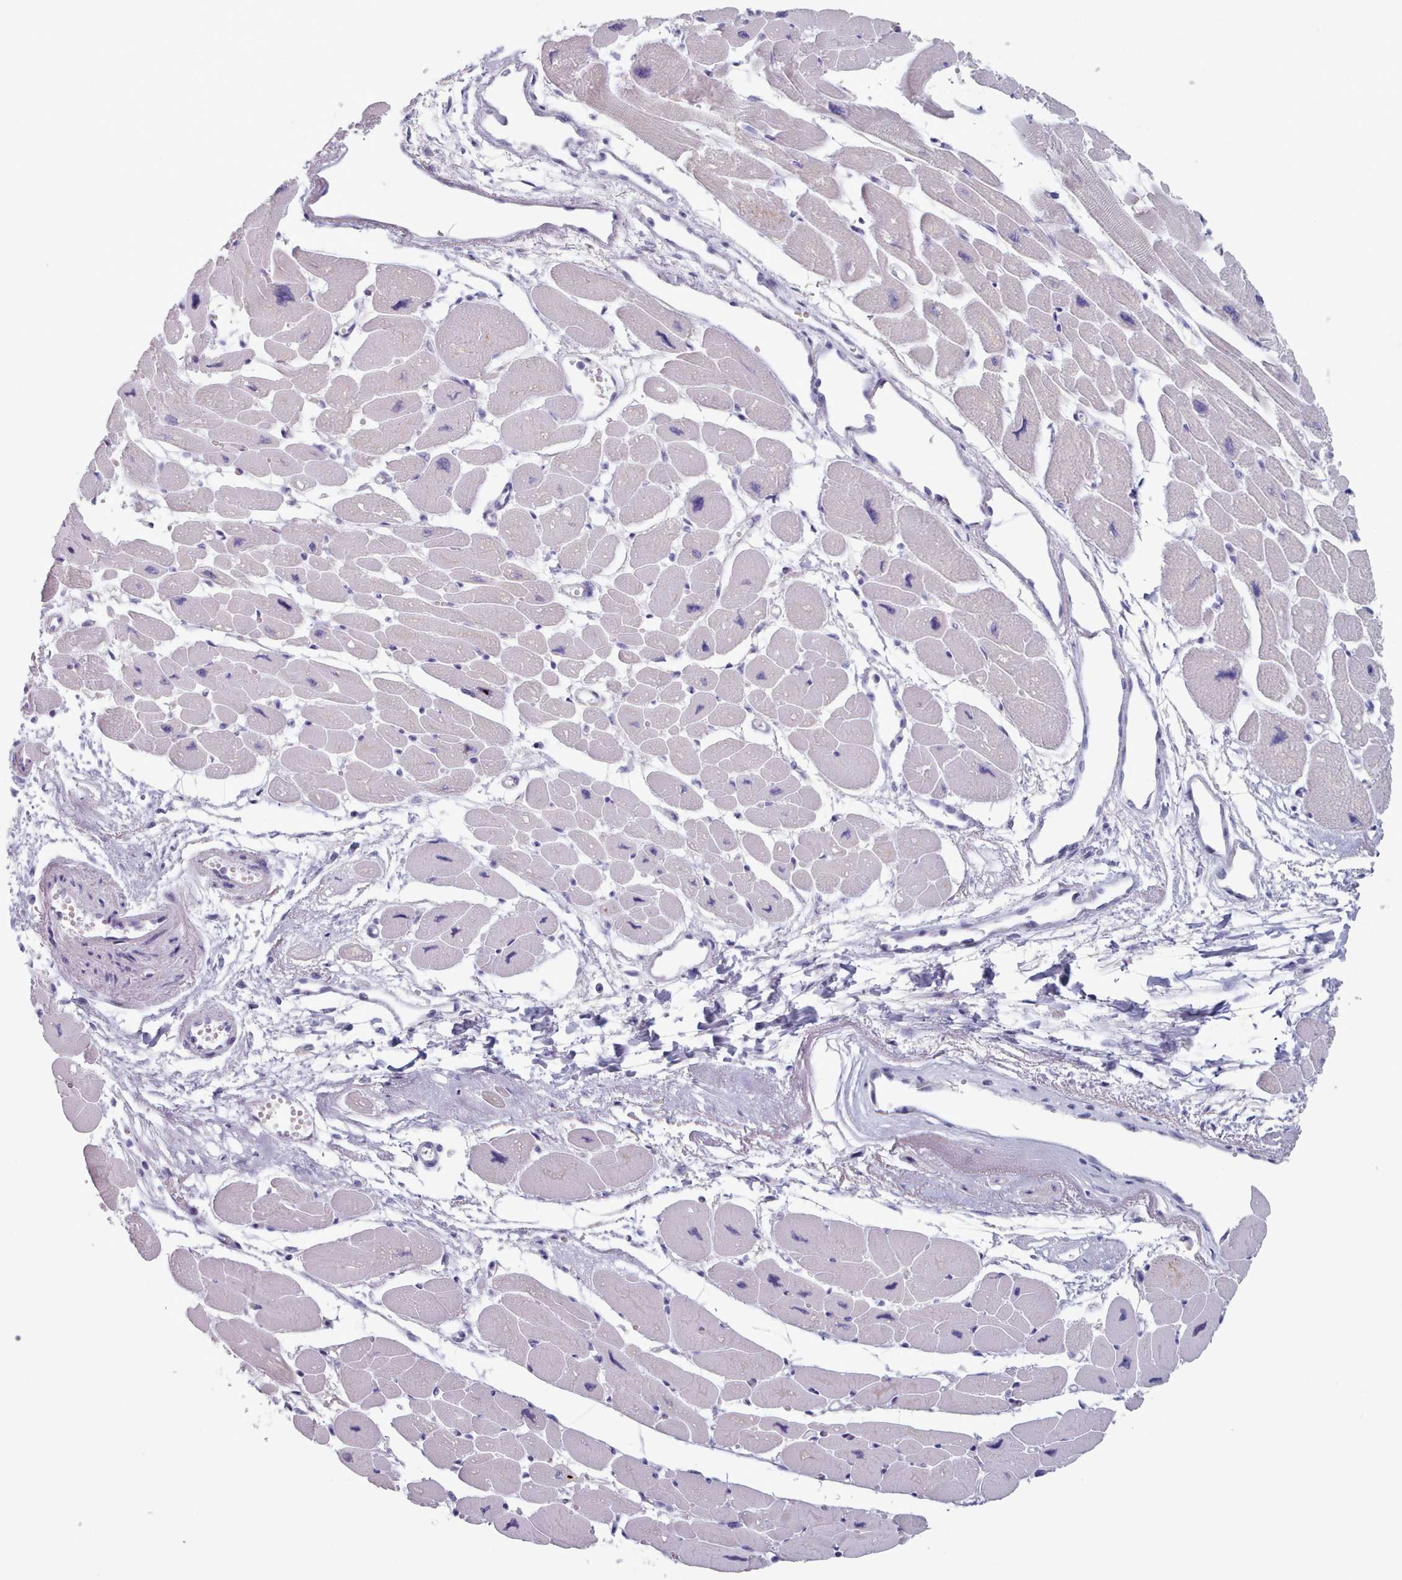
{"staining": {"intensity": "weak", "quantity": "<25%", "location": "cytoplasmic/membranous"}, "tissue": "heart muscle", "cell_type": "Cardiomyocytes", "image_type": "normal", "snomed": [{"axis": "morphology", "description": "Normal tissue, NOS"}, {"axis": "topography", "description": "Heart"}], "caption": "High magnification brightfield microscopy of unremarkable heart muscle stained with DAB (3,3'-diaminobenzidine) (brown) and counterstained with hematoxylin (blue): cardiomyocytes show no significant positivity. (Stains: DAB immunohistochemistry (IHC) with hematoxylin counter stain, Microscopy: brightfield microscopy at high magnification).", "gene": "HAO1", "patient": {"sex": "female", "age": 54}}